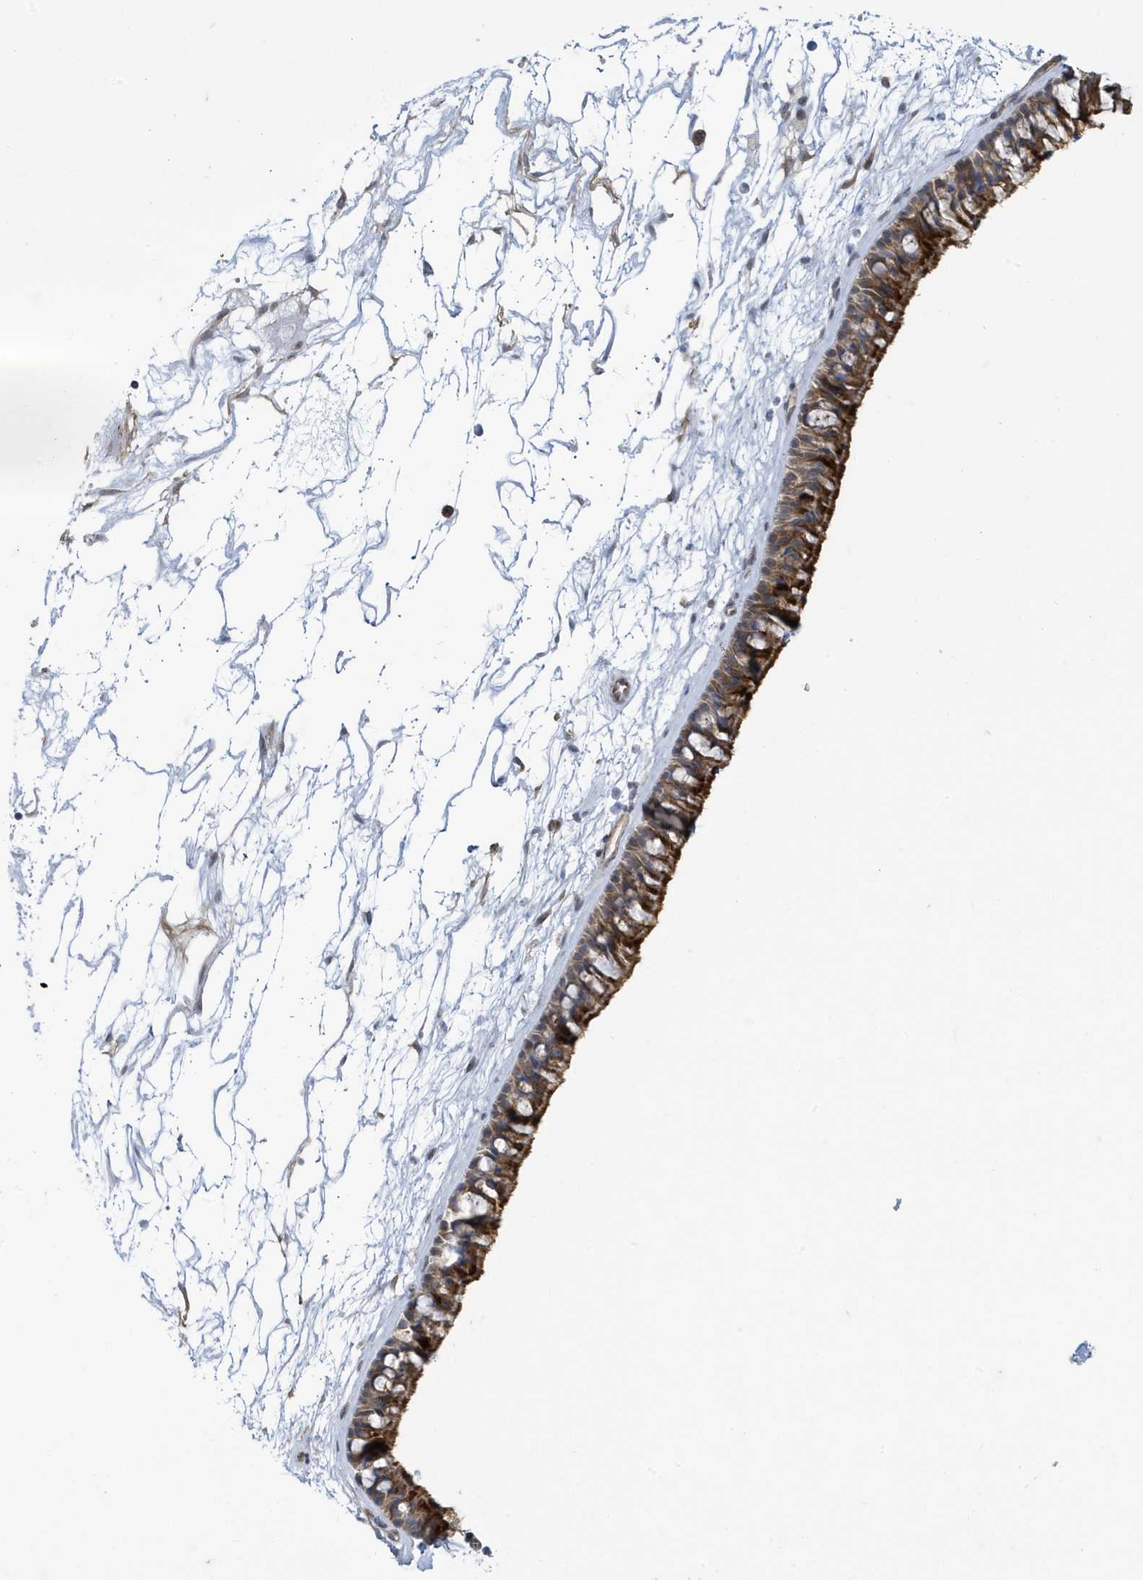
{"staining": {"intensity": "strong", "quantity": "25%-75%", "location": "cytoplasmic/membranous"}, "tissue": "nasopharynx", "cell_type": "Respiratory epithelial cells", "image_type": "normal", "snomed": [{"axis": "morphology", "description": "Normal tissue, NOS"}, {"axis": "topography", "description": "Nasopharynx"}], "caption": "A high amount of strong cytoplasmic/membranous expression is present in about 25%-75% of respiratory epithelial cells in benign nasopharynx.", "gene": "ZNF654", "patient": {"sex": "male", "age": 64}}